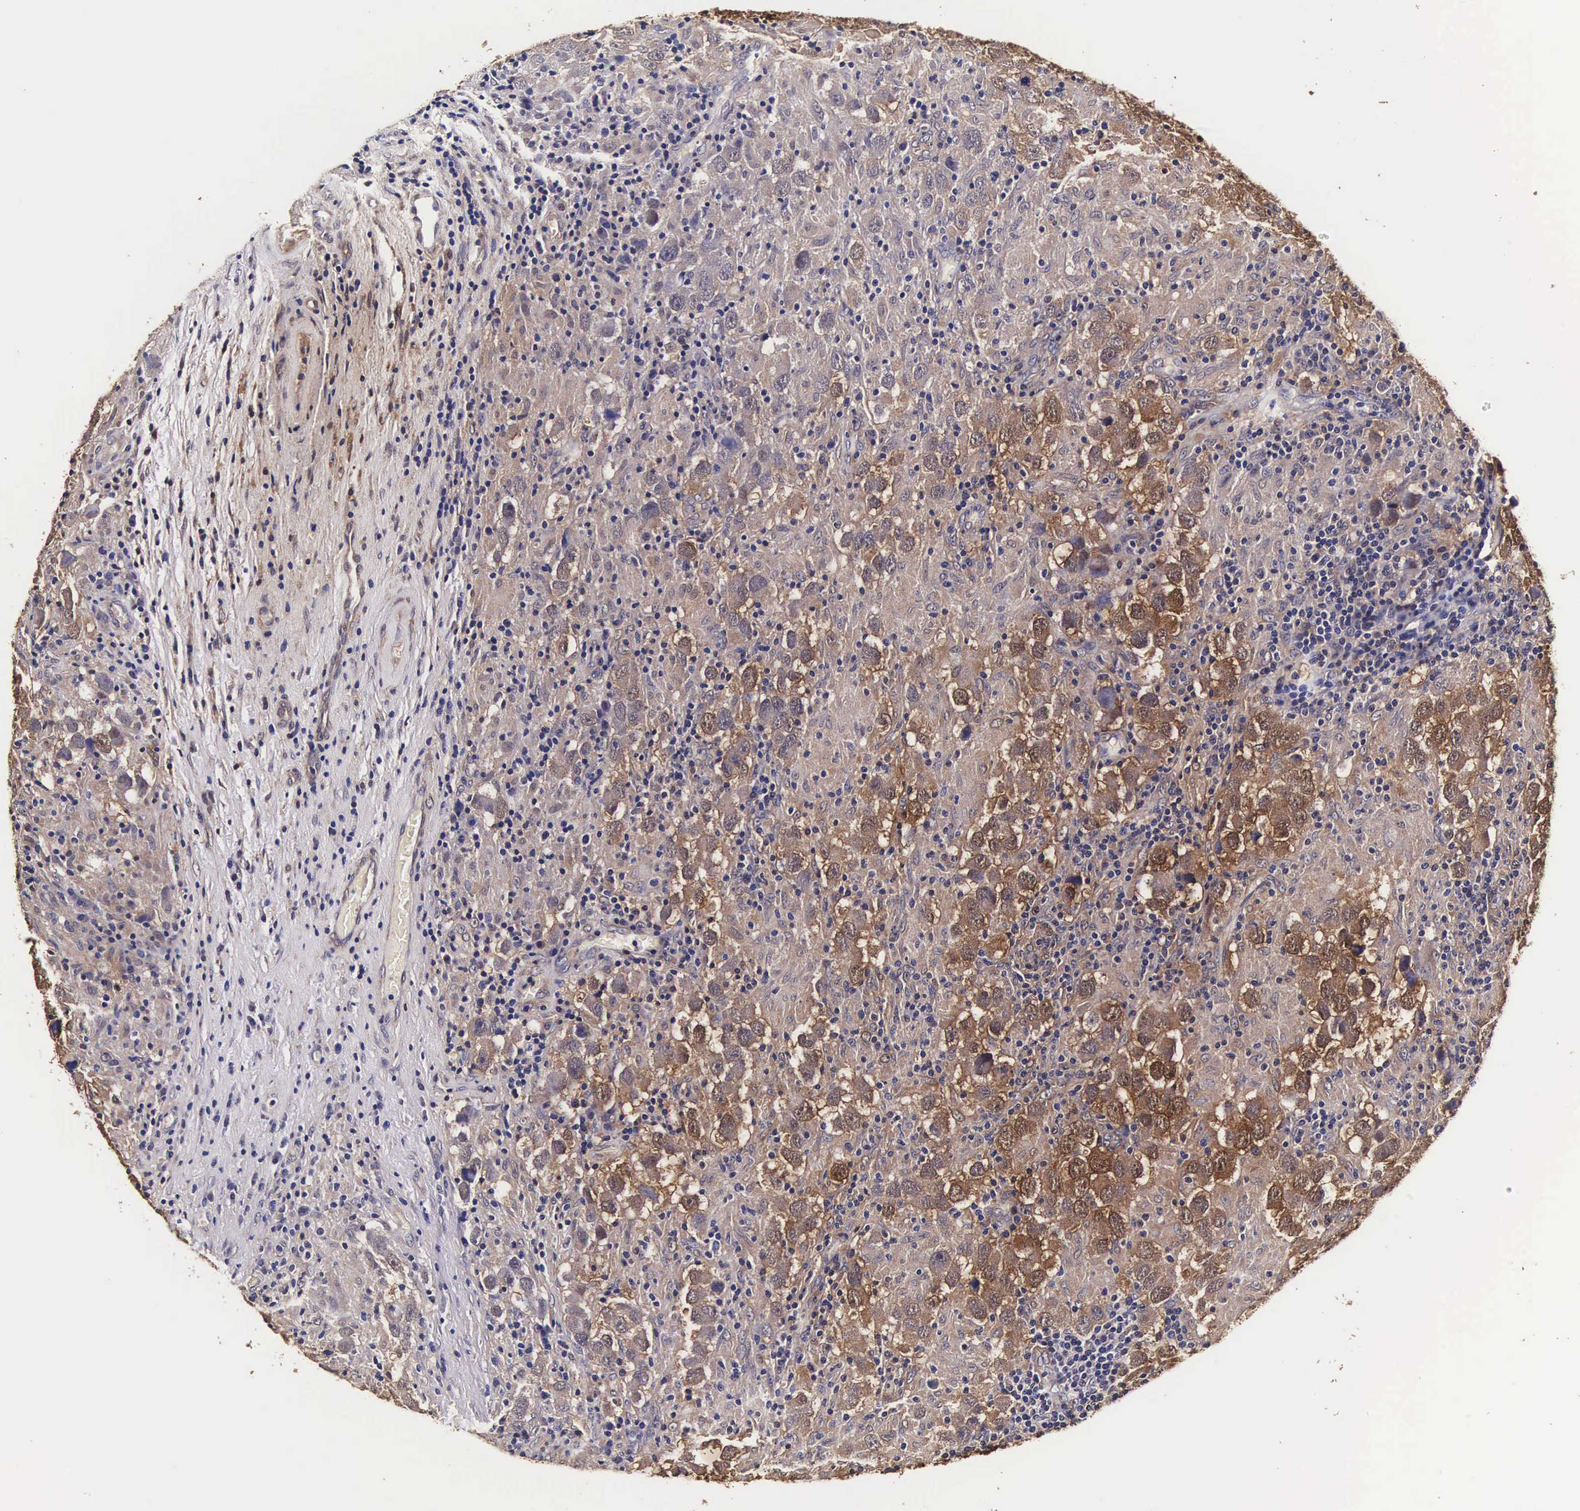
{"staining": {"intensity": "moderate", "quantity": "25%-75%", "location": "cytoplasmic/membranous,nuclear"}, "tissue": "testis cancer", "cell_type": "Tumor cells", "image_type": "cancer", "snomed": [{"axis": "morphology", "description": "Carcinoma, Embryonal, NOS"}, {"axis": "topography", "description": "Testis"}], "caption": "Tumor cells reveal moderate cytoplasmic/membranous and nuclear positivity in about 25%-75% of cells in testis embryonal carcinoma.", "gene": "TECPR2", "patient": {"sex": "male", "age": 21}}